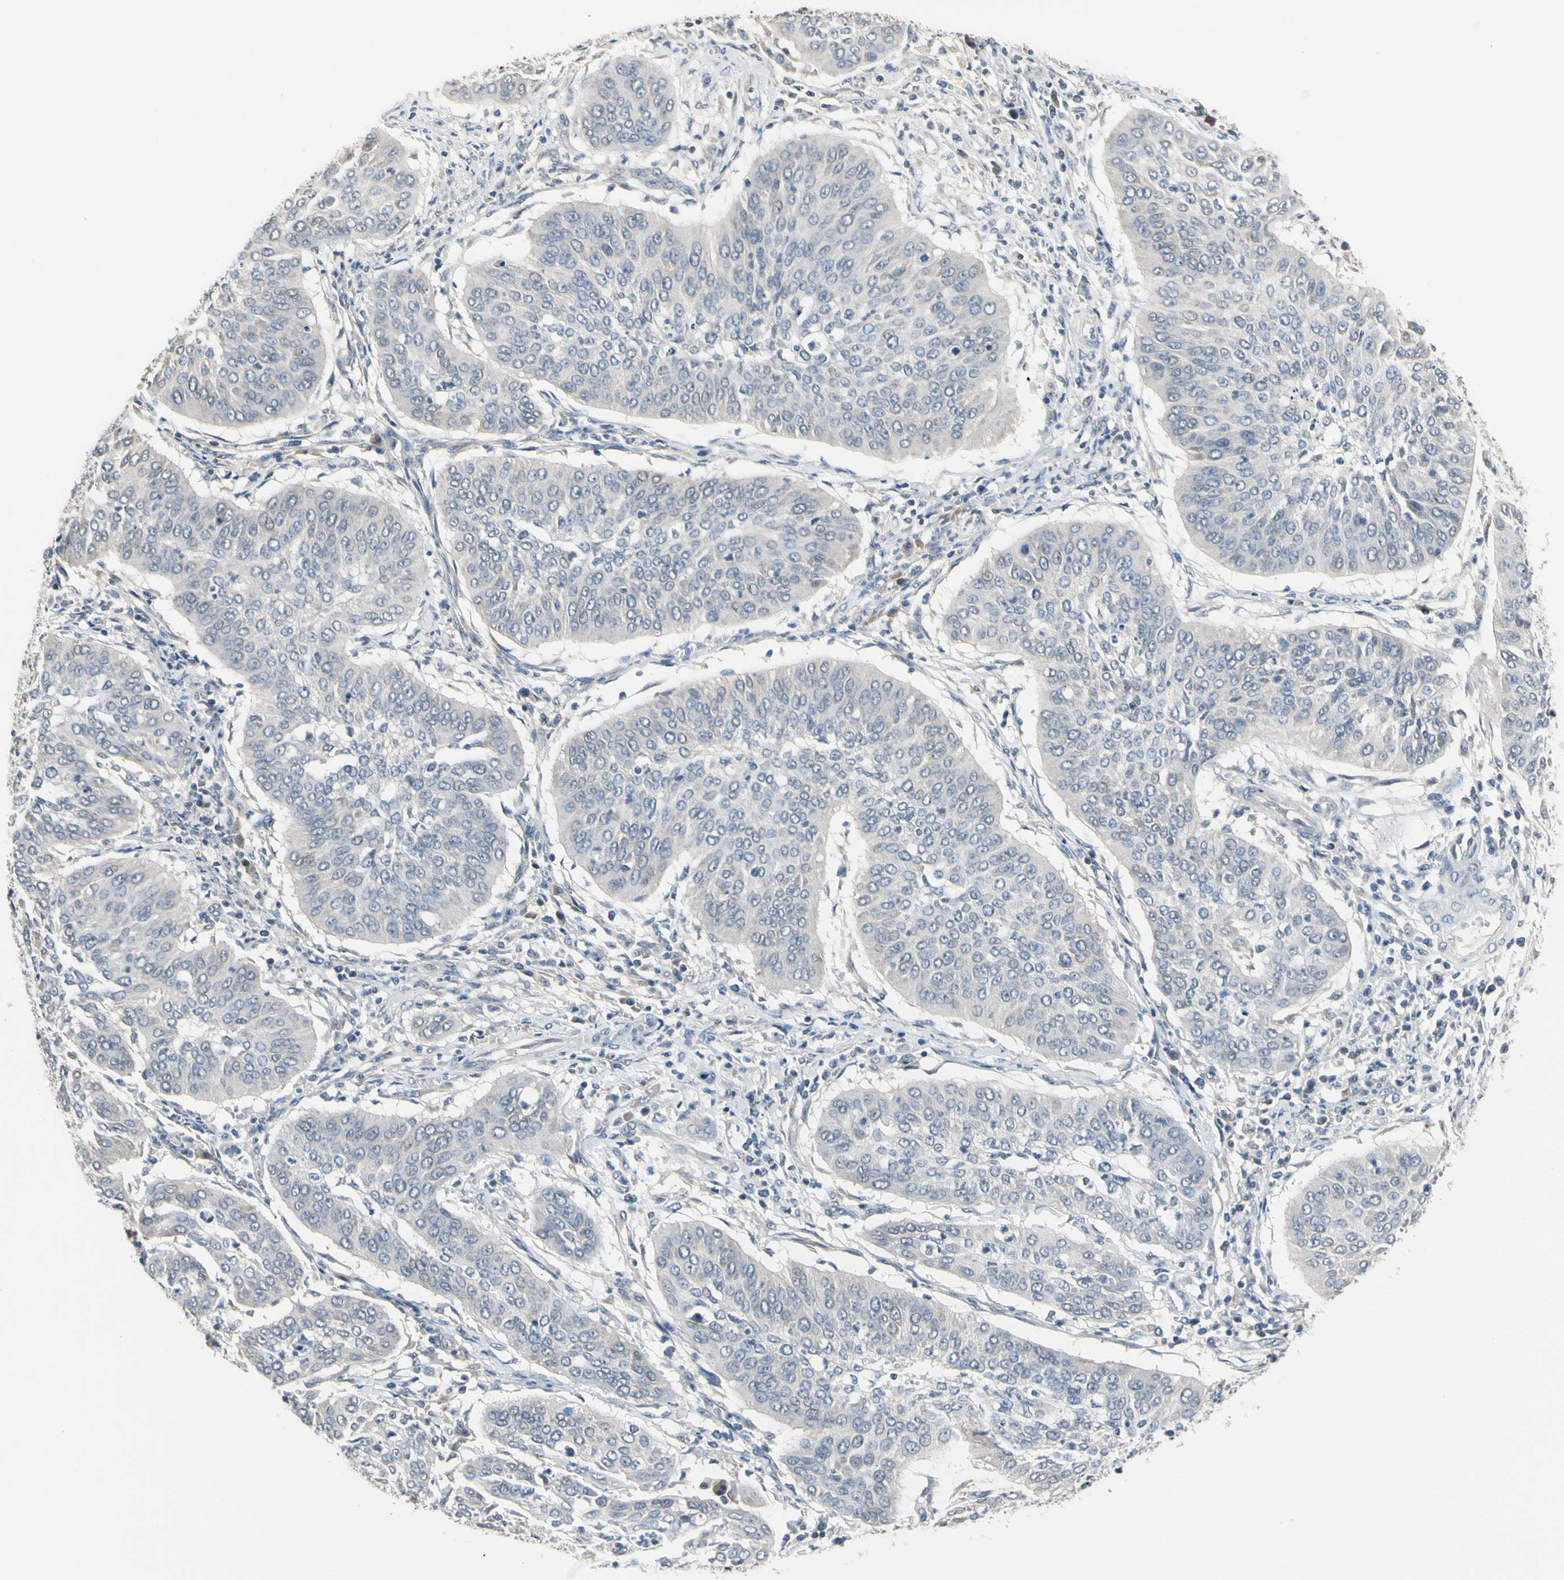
{"staining": {"intensity": "negative", "quantity": "none", "location": "none"}, "tissue": "cervical cancer", "cell_type": "Tumor cells", "image_type": "cancer", "snomed": [{"axis": "morphology", "description": "Normal tissue, NOS"}, {"axis": "morphology", "description": "Squamous cell carcinoma, NOS"}, {"axis": "topography", "description": "Cervix"}], "caption": "The image reveals no significant positivity in tumor cells of cervical cancer (squamous cell carcinoma).", "gene": "SV2A", "patient": {"sex": "female", "age": 39}}